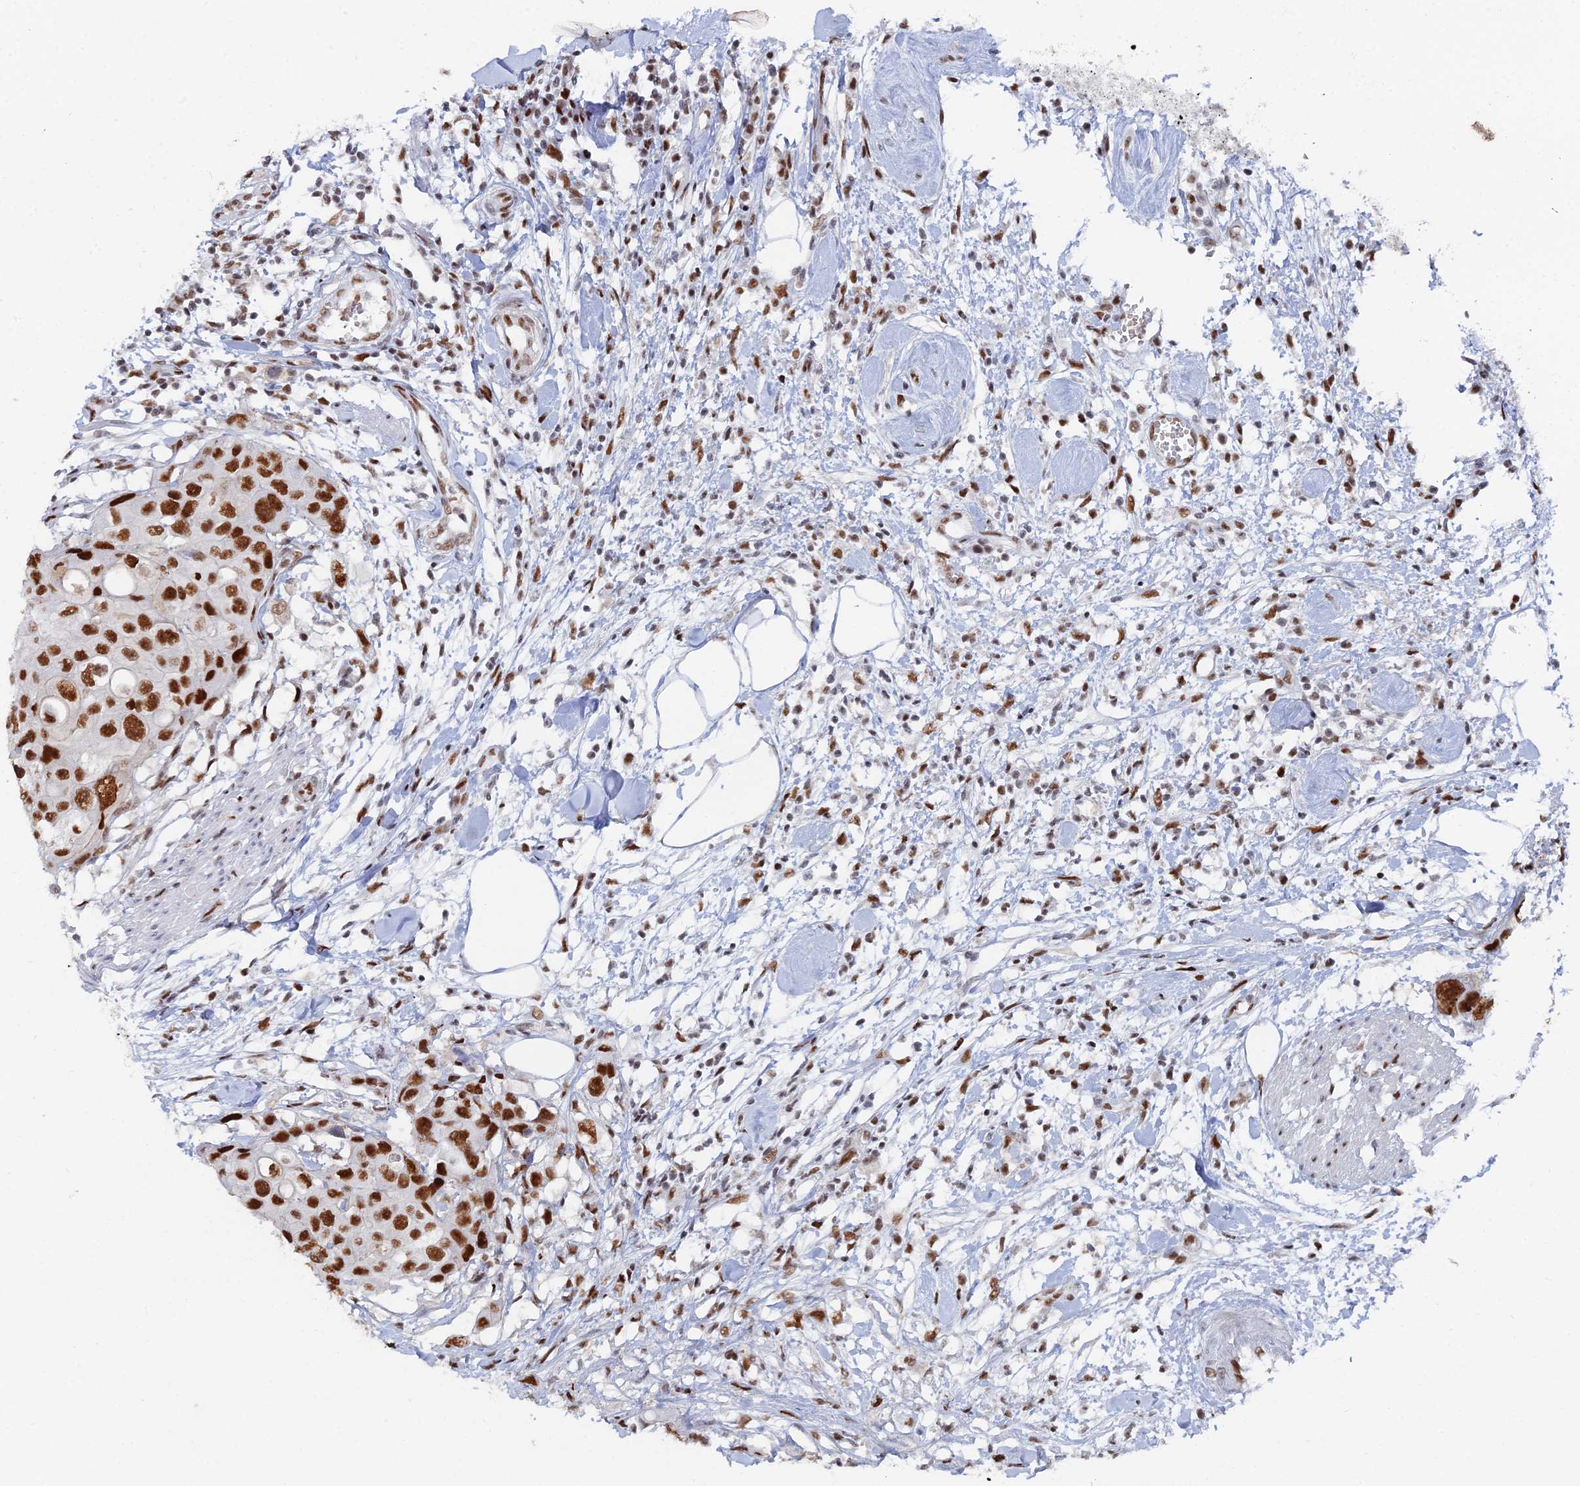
{"staining": {"intensity": "strong", "quantity": ">75%", "location": "nuclear"}, "tissue": "colorectal cancer", "cell_type": "Tumor cells", "image_type": "cancer", "snomed": [{"axis": "morphology", "description": "Adenocarcinoma, NOS"}, {"axis": "topography", "description": "Colon"}], "caption": "Immunohistochemistry of colorectal cancer (adenocarcinoma) reveals high levels of strong nuclear staining in approximately >75% of tumor cells.", "gene": "GSC2", "patient": {"sex": "male", "age": 77}}